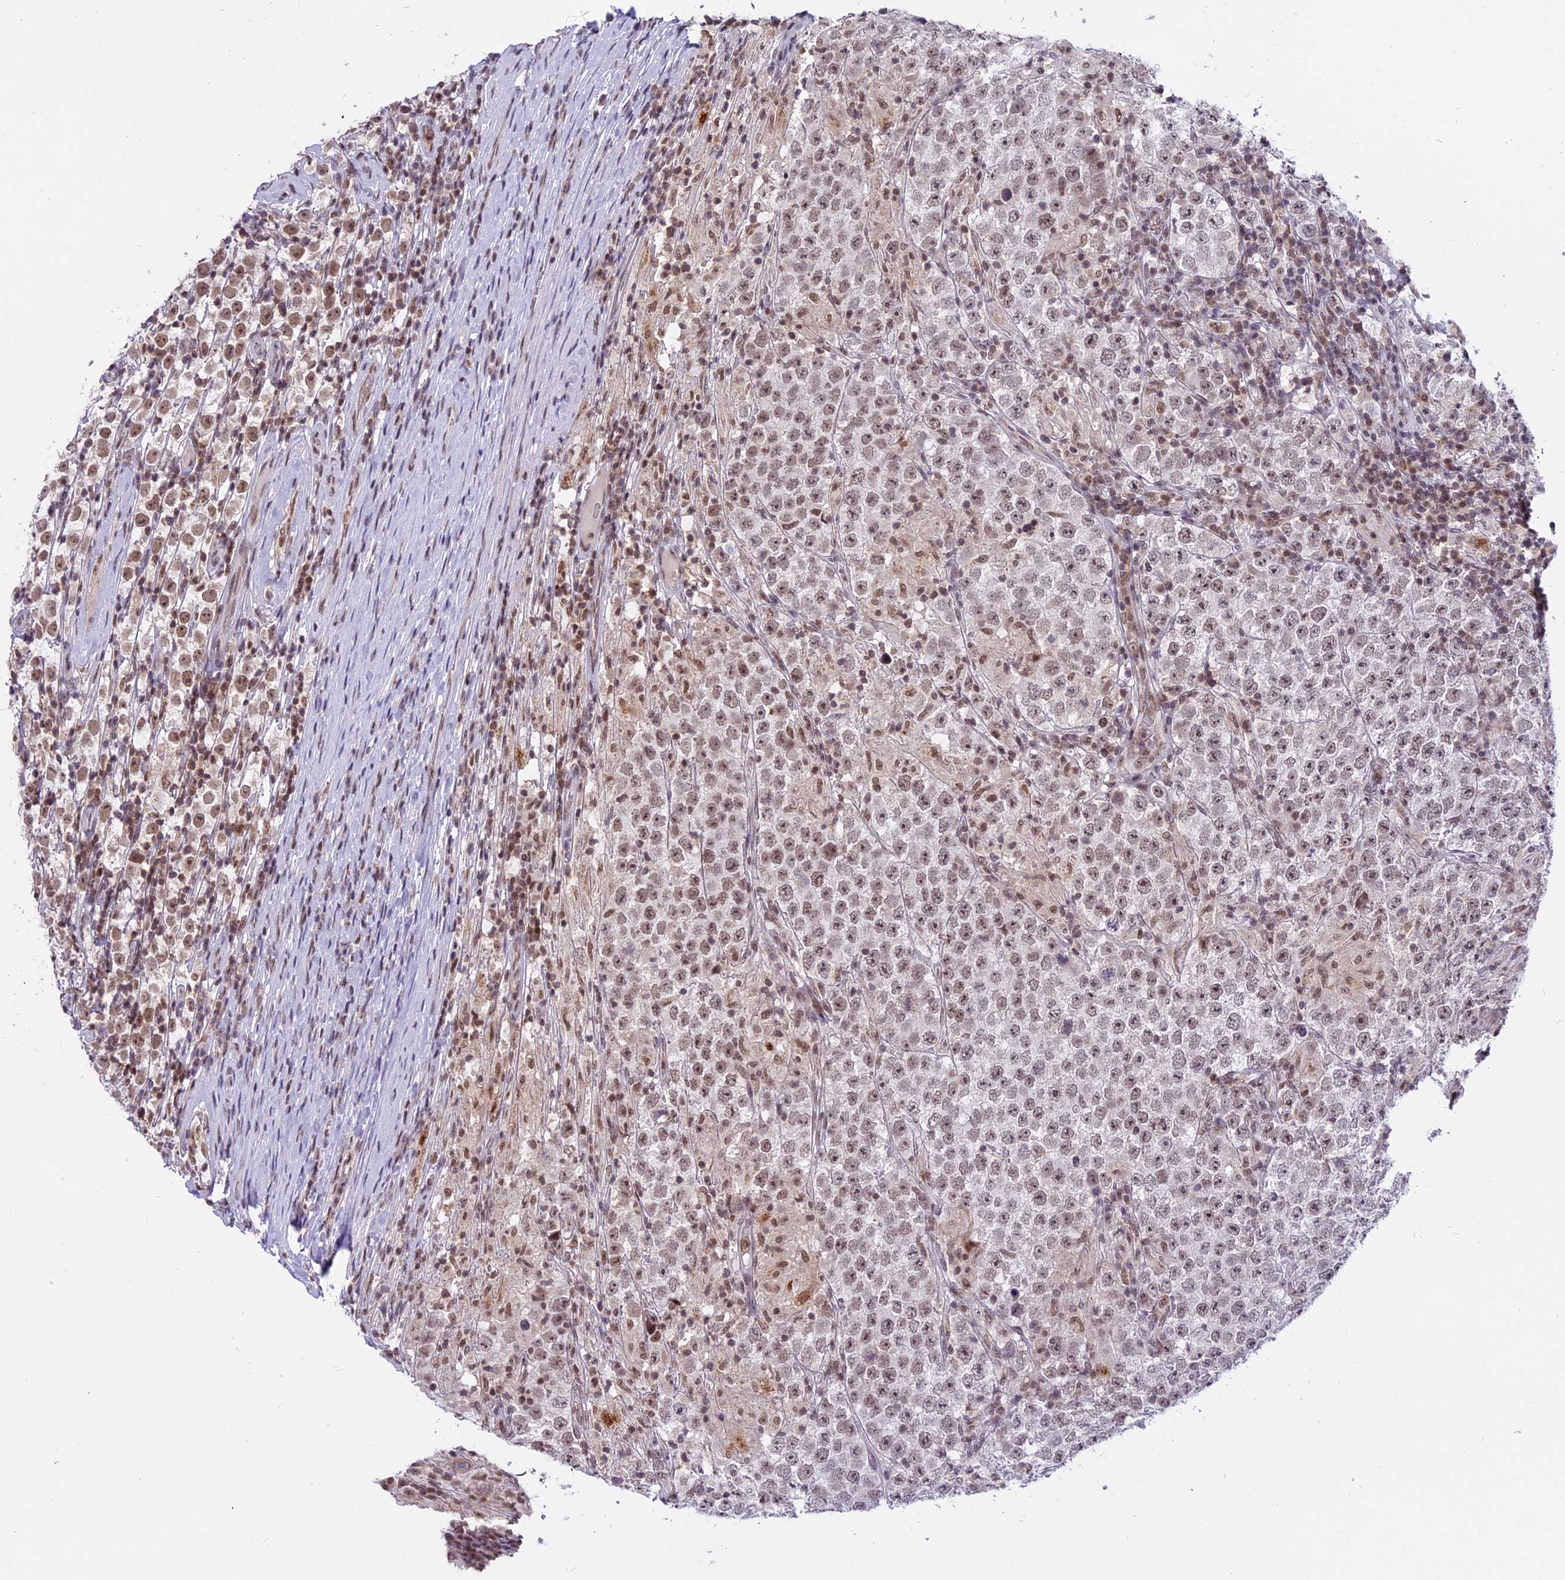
{"staining": {"intensity": "moderate", "quantity": ">75%", "location": "nuclear"}, "tissue": "testis cancer", "cell_type": "Tumor cells", "image_type": "cancer", "snomed": [{"axis": "morphology", "description": "Normal tissue, NOS"}, {"axis": "morphology", "description": "Urothelial carcinoma, High grade"}, {"axis": "morphology", "description": "Seminoma, NOS"}, {"axis": "morphology", "description": "Carcinoma, Embryonal, NOS"}, {"axis": "topography", "description": "Urinary bladder"}, {"axis": "topography", "description": "Testis"}], "caption": "Seminoma (testis) tissue exhibits moderate nuclear expression in about >75% of tumor cells", "gene": "TADA3", "patient": {"sex": "male", "age": 41}}